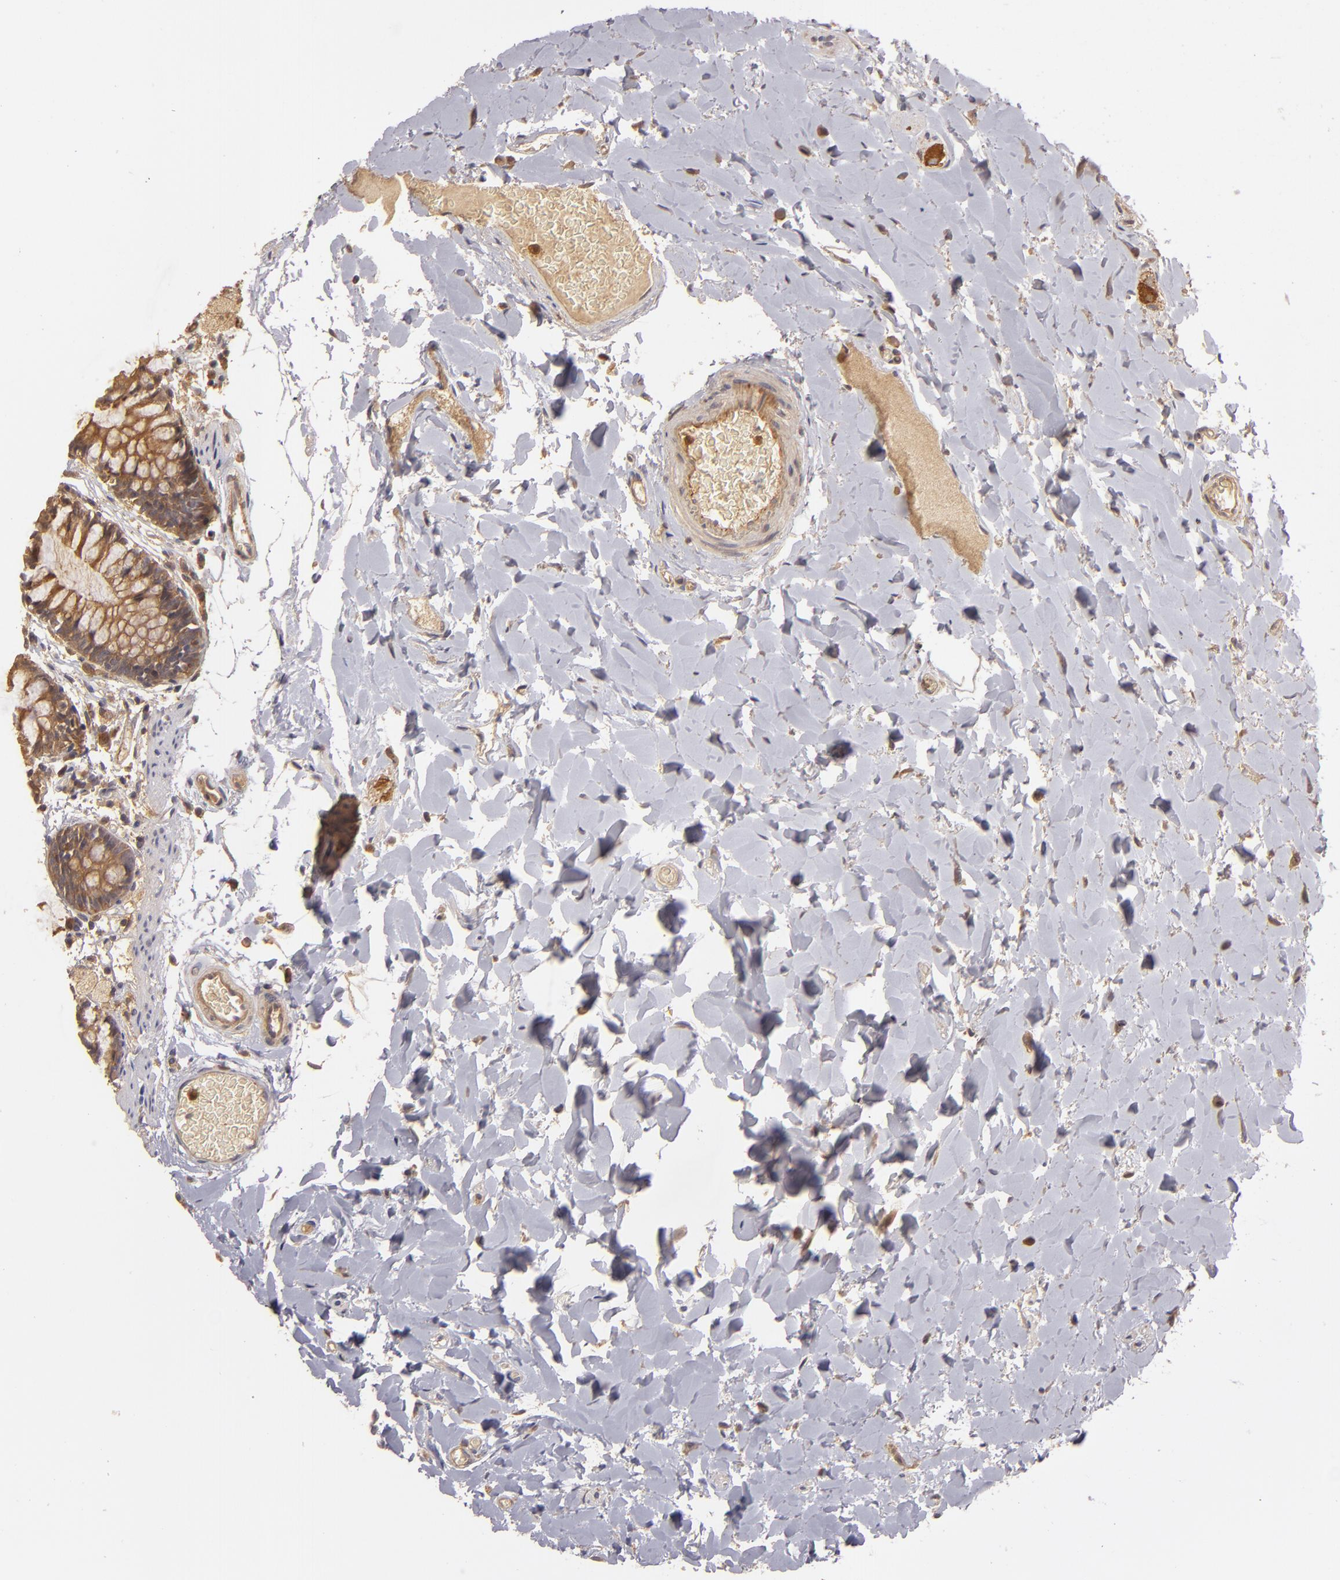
{"staining": {"intensity": "weak", "quantity": ">75%", "location": "cytoplasmic/membranous"}, "tissue": "colon", "cell_type": "Endothelial cells", "image_type": "normal", "snomed": [{"axis": "morphology", "description": "Normal tissue, NOS"}, {"axis": "topography", "description": "Smooth muscle"}, {"axis": "topography", "description": "Colon"}], "caption": "Colon stained with DAB IHC reveals low levels of weak cytoplasmic/membranous expression in about >75% of endothelial cells. Using DAB (brown) and hematoxylin (blue) stains, captured at high magnification using brightfield microscopy.", "gene": "PRKCD", "patient": {"sex": "male", "age": 67}}